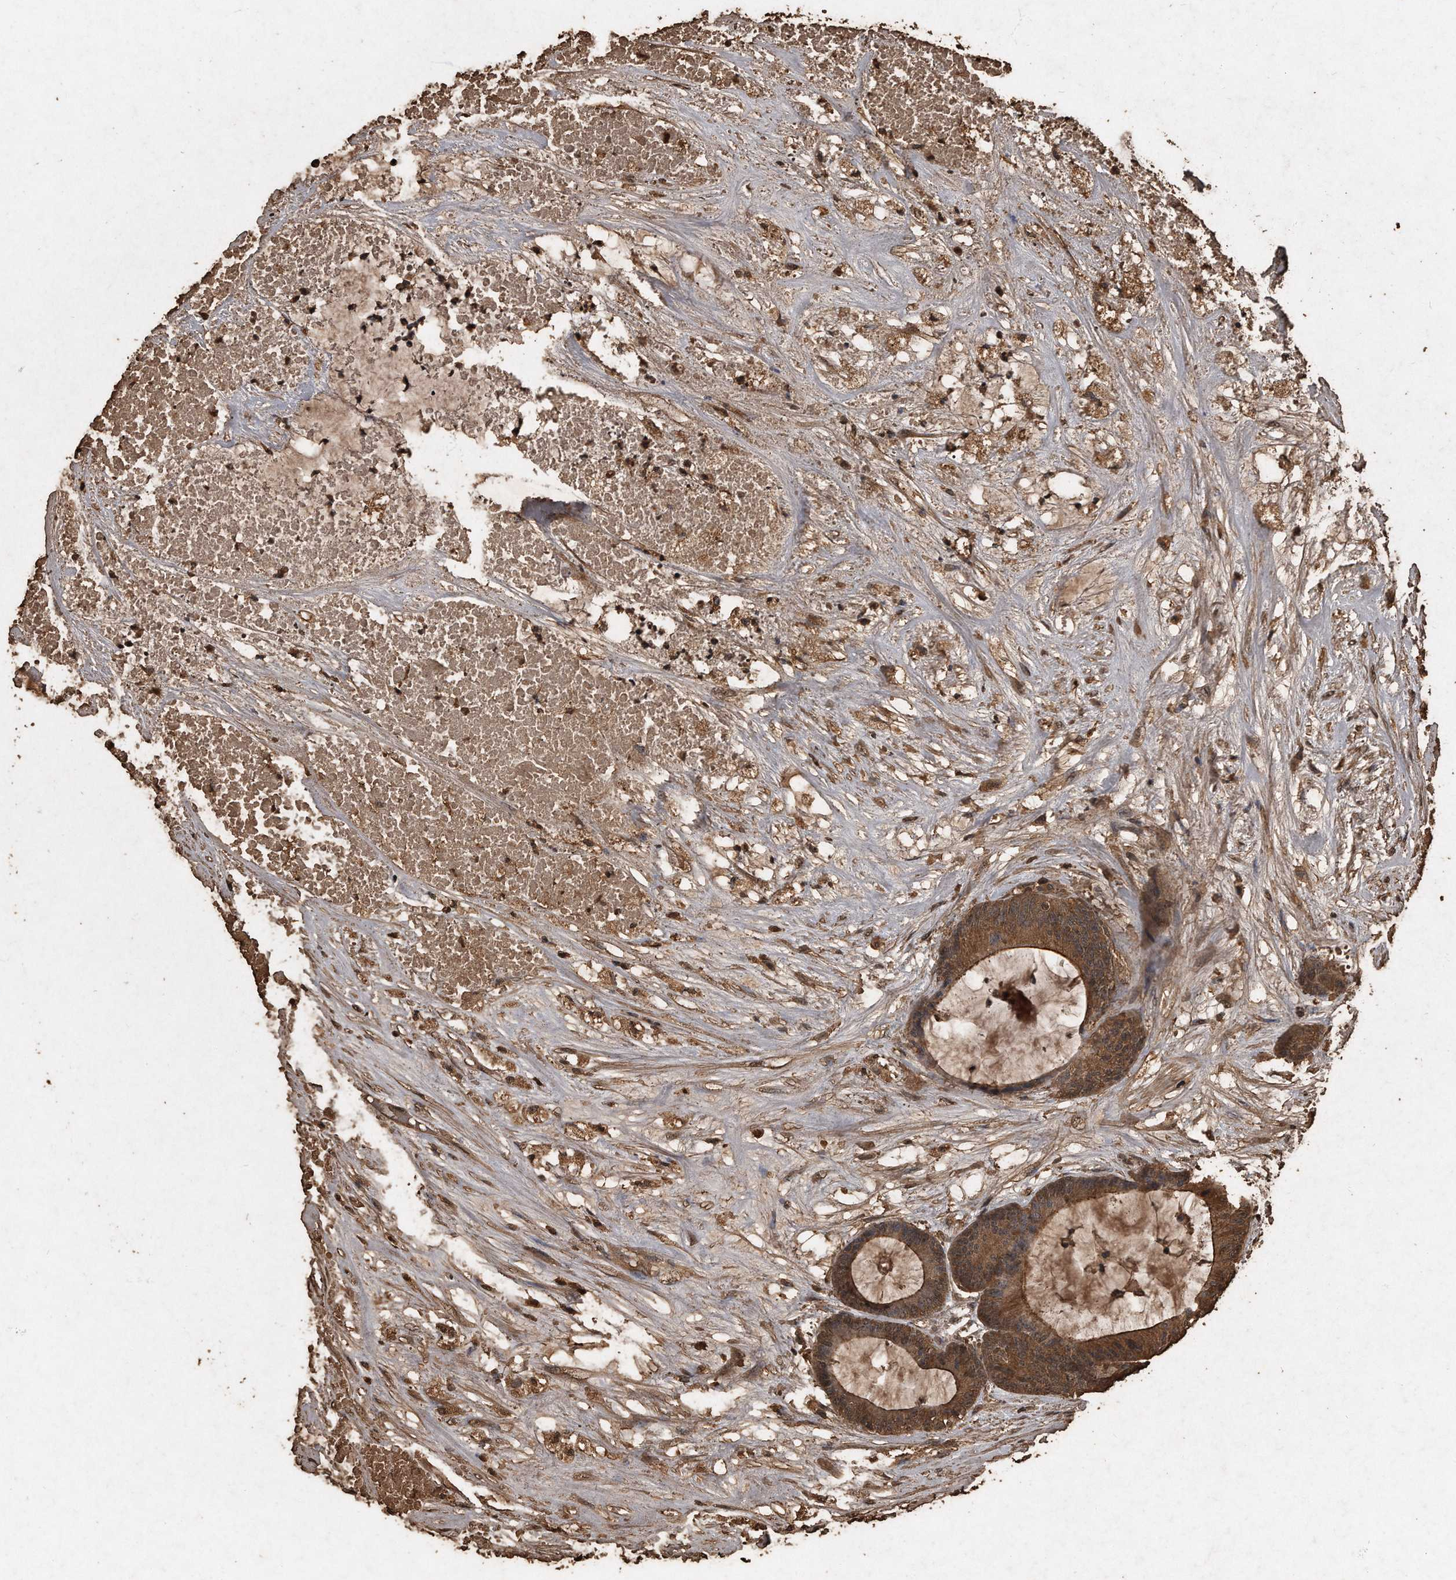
{"staining": {"intensity": "moderate", "quantity": ">75%", "location": "cytoplasmic/membranous"}, "tissue": "colorectal cancer", "cell_type": "Tumor cells", "image_type": "cancer", "snomed": [{"axis": "morphology", "description": "Adenocarcinoma, NOS"}, {"axis": "topography", "description": "Colon"}], "caption": "This is an image of immunohistochemistry (IHC) staining of colorectal adenocarcinoma, which shows moderate expression in the cytoplasmic/membranous of tumor cells.", "gene": "CFLAR", "patient": {"sex": "female", "age": 84}}